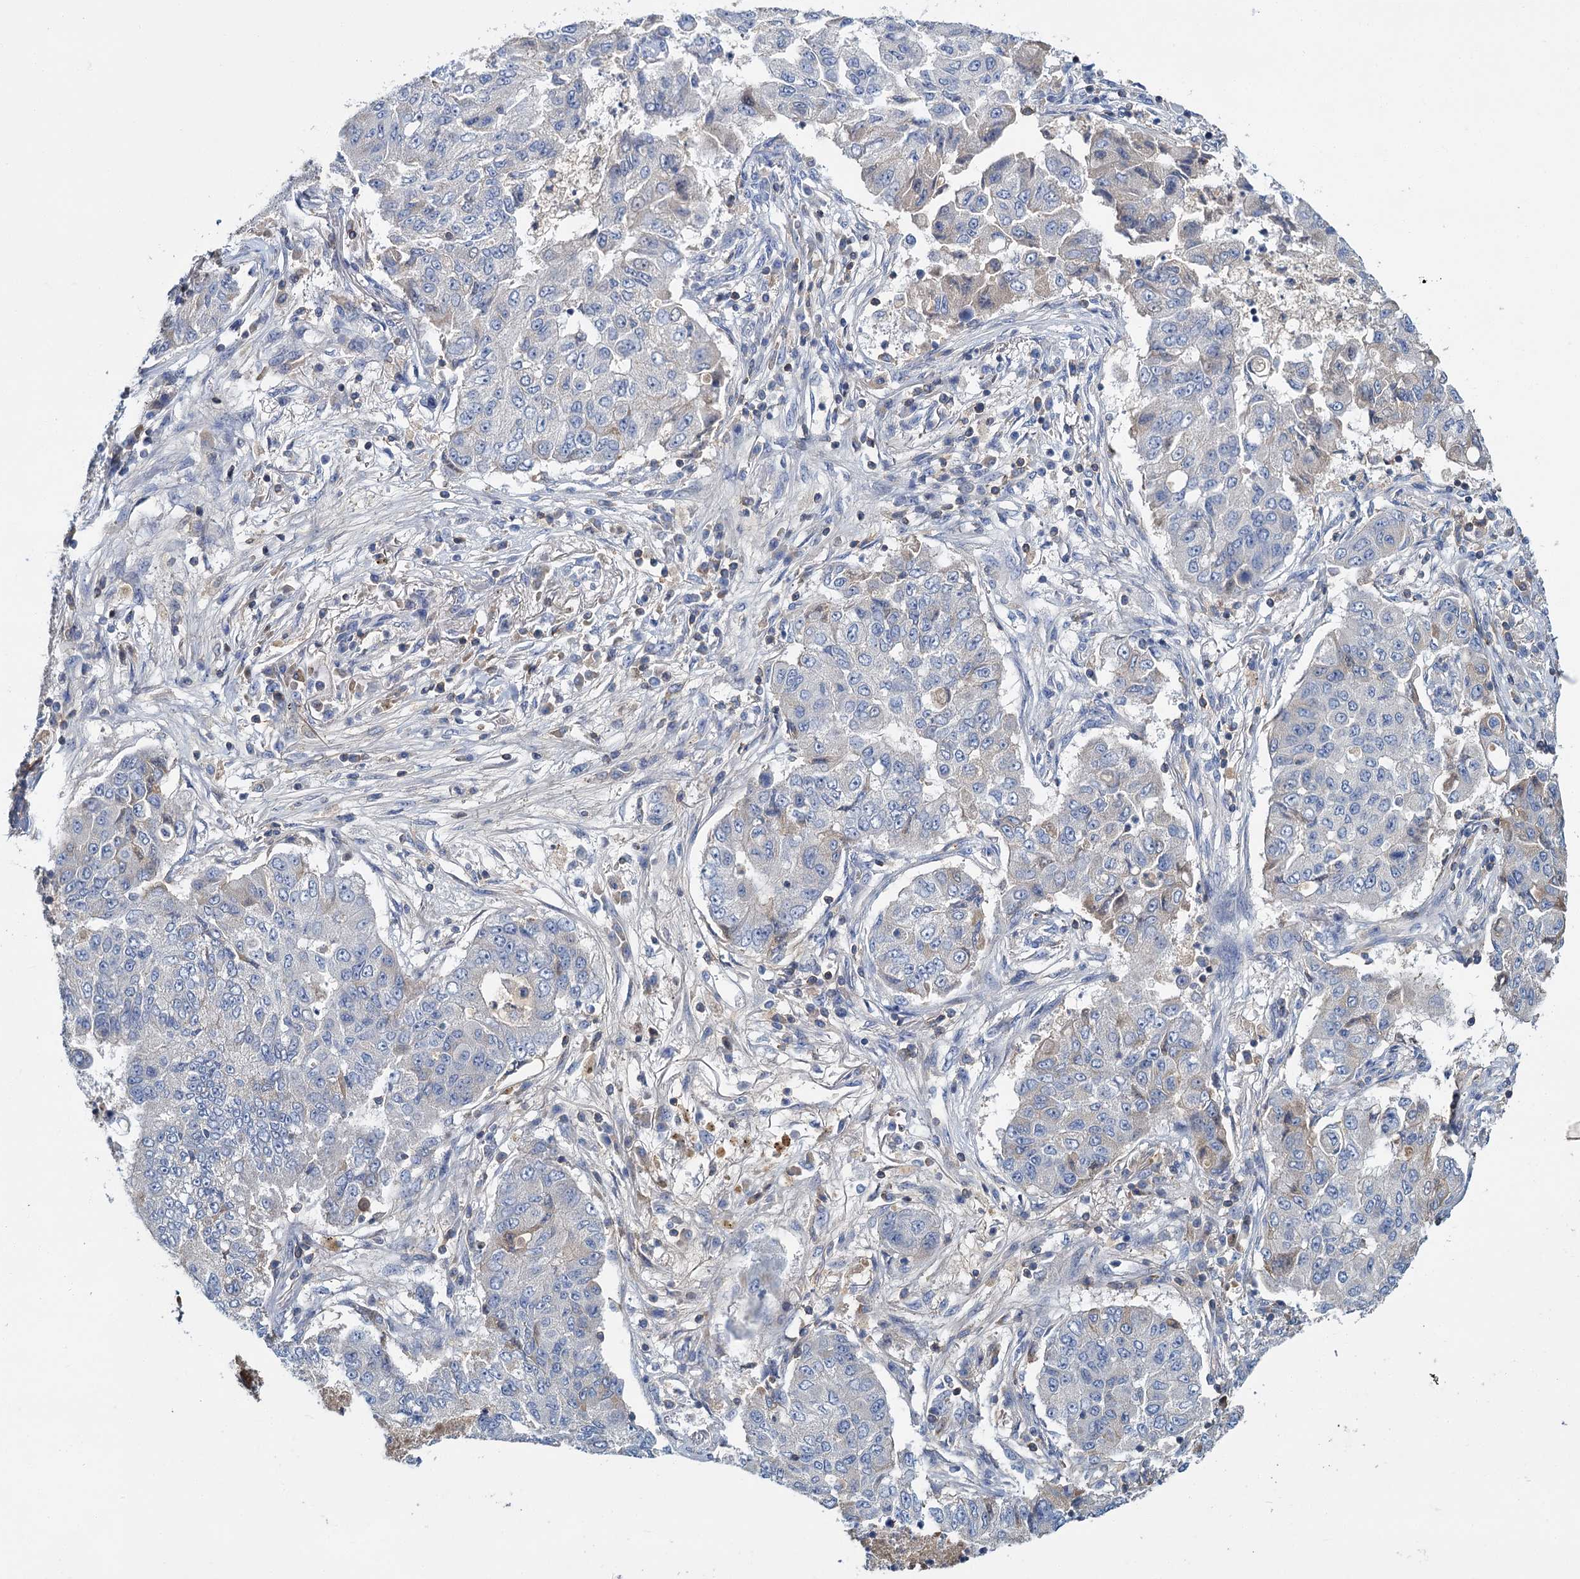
{"staining": {"intensity": "negative", "quantity": "none", "location": "none"}, "tissue": "lung cancer", "cell_type": "Tumor cells", "image_type": "cancer", "snomed": [{"axis": "morphology", "description": "Squamous cell carcinoma, NOS"}, {"axis": "topography", "description": "Lung"}], "caption": "An image of lung cancer (squamous cell carcinoma) stained for a protein exhibits no brown staining in tumor cells.", "gene": "FGFR2", "patient": {"sex": "male", "age": 74}}